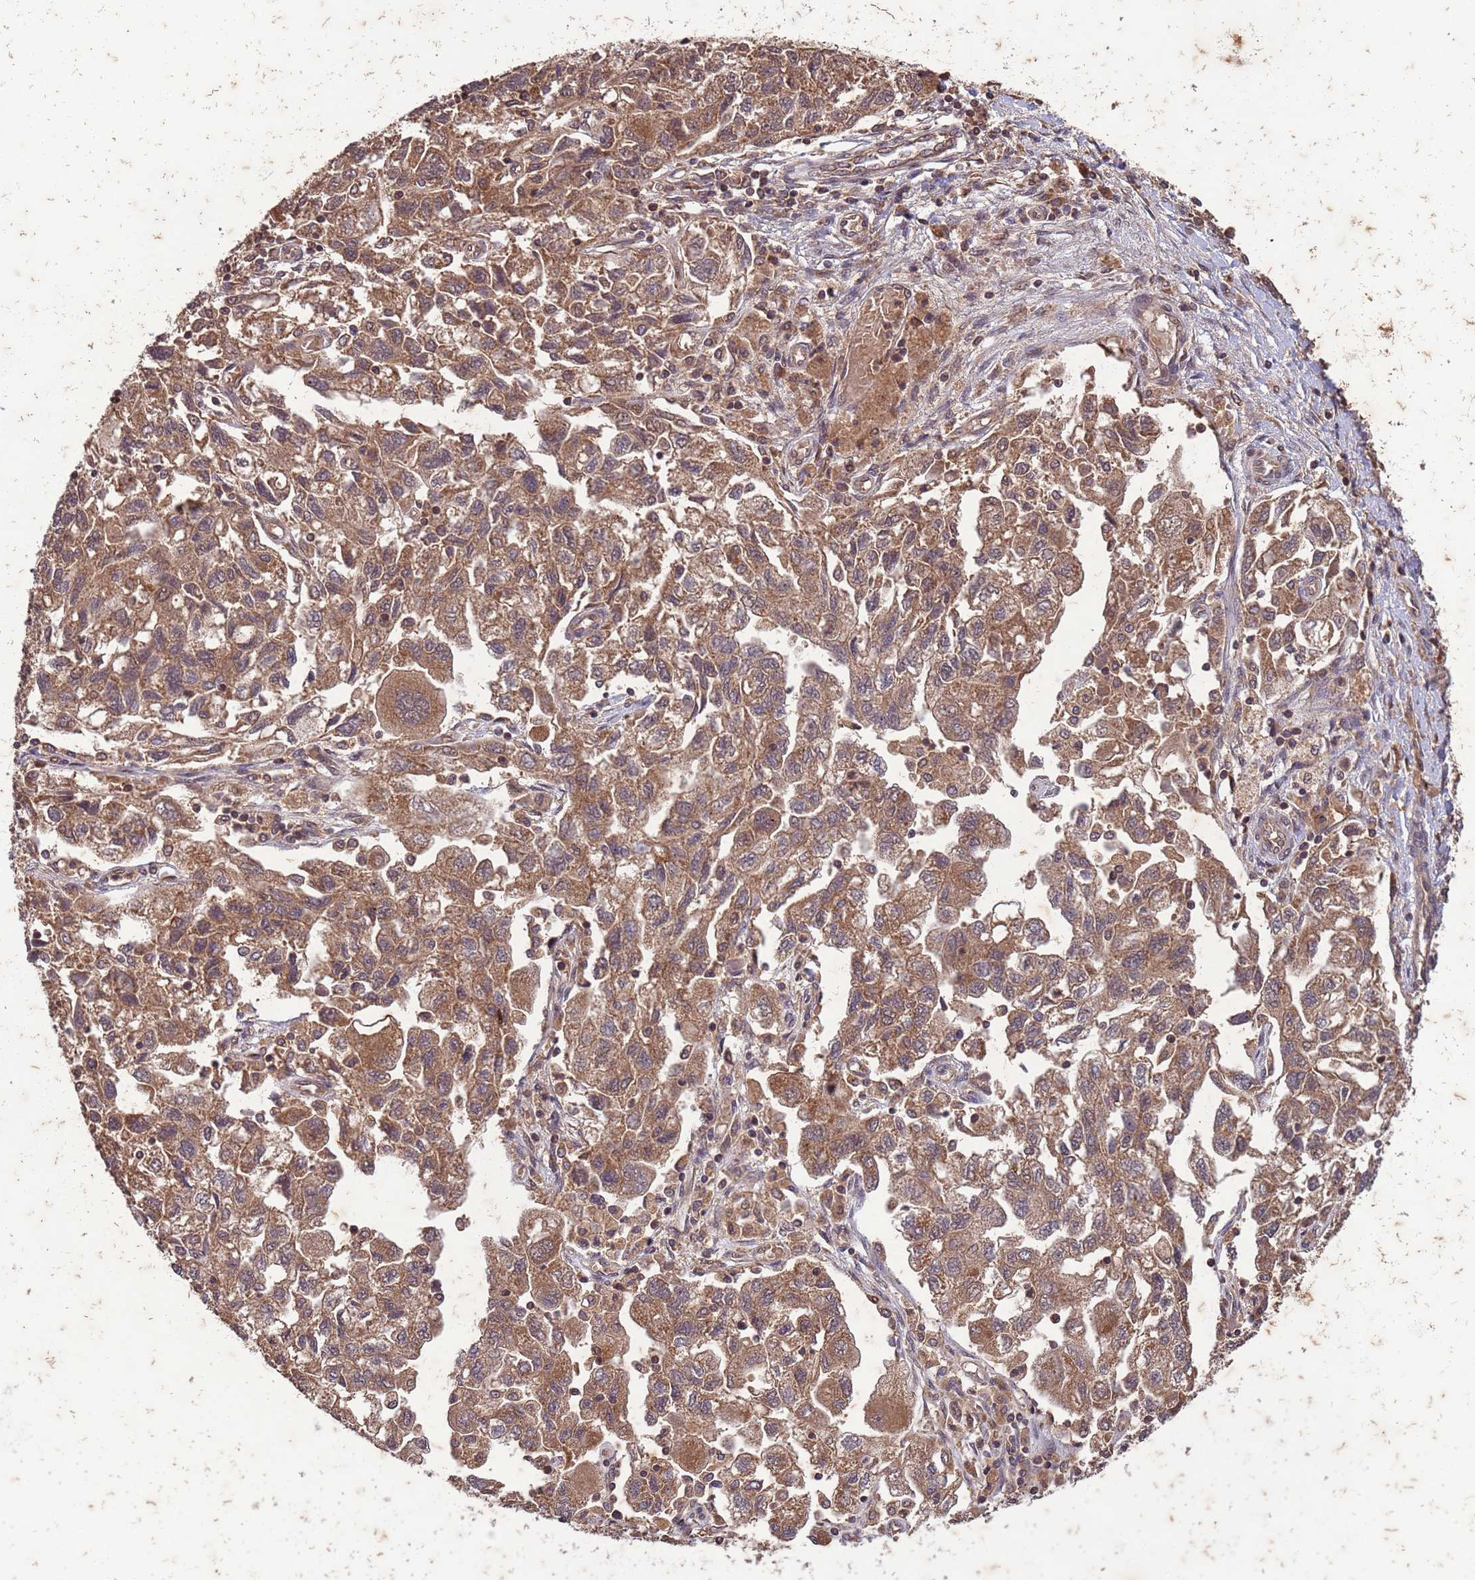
{"staining": {"intensity": "moderate", "quantity": ">75%", "location": "cytoplasmic/membranous"}, "tissue": "ovarian cancer", "cell_type": "Tumor cells", "image_type": "cancer", "snomed": [{"axis": "morphology", "description": "Carcinoma, NOS"}, {"axis": "morphology", "description": "Cystadenocarcinoma, serous, NOS"}, {"axis": "topography", "description": "Ovary"}], "caption": "IHC image of neoplastic tissue: human ovarian cancer stained using immunohistochemistry demonstrates medium levels of moderate protein expression localized specifically in the cytoplasmic/membranous of tumor cells, appearing as a cytoplasmic/membranous brown color.", "gene": "ERI1", "patient": {"sex": "female", "age": 69}}